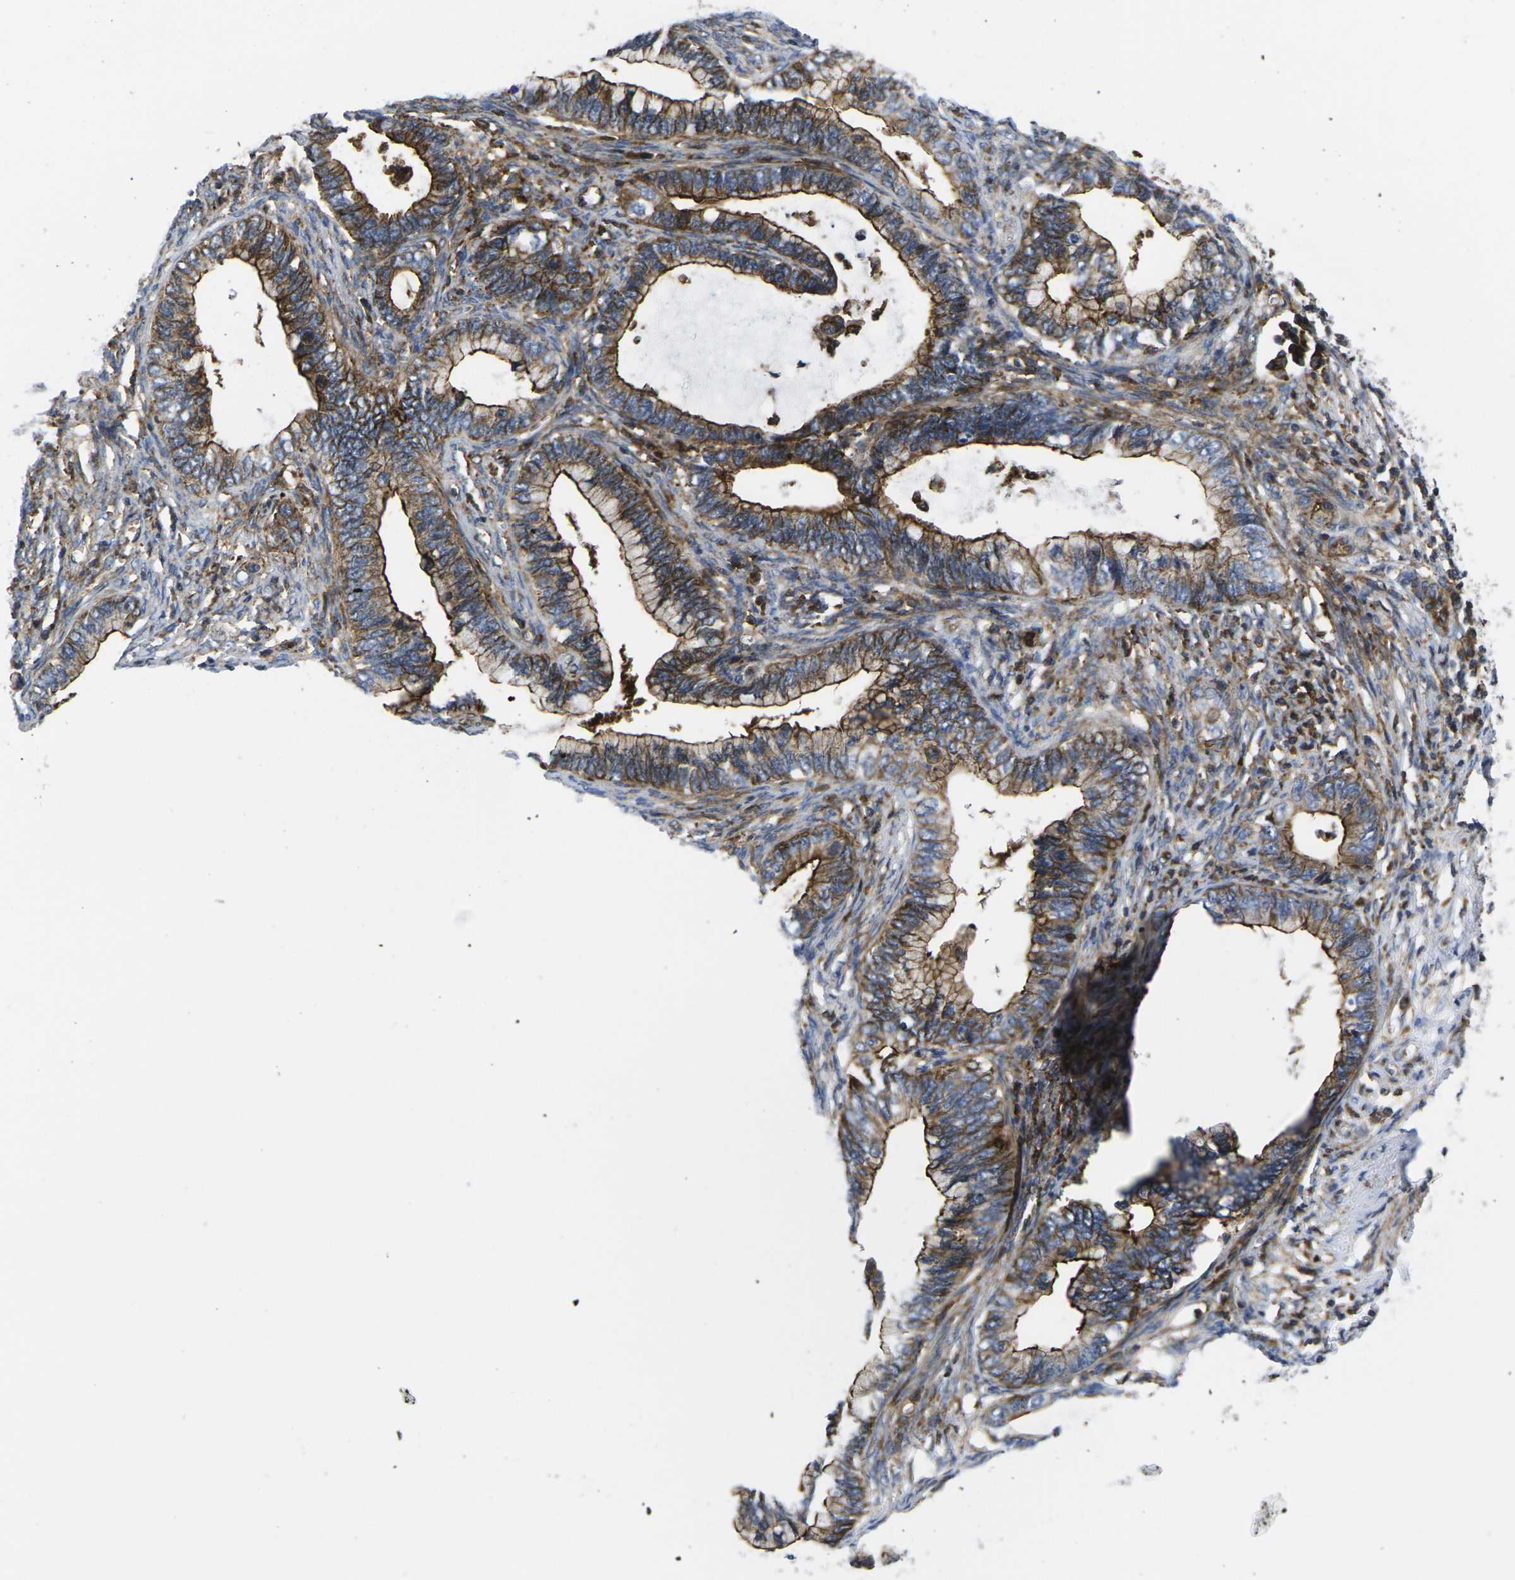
{"staining": {"intensity": "strong", "quantity": "25%-75%", "location": "cytoplasmic/membranous"}, "tissue": "cervical cancer", "cell_type": "Tumor cells", "image_type": "cancer", "snomed": [{"axis": "morphology", "description": "Adenocarcinoma, NOS"}, {"axis": "topography", "description": "Cervix"}], "caption": "Human adenocarcinoma (cervical) stained with a brown dye shows strong cytoplasmic/membranous positive positivity in approximately 25%-75% of tumor cells.", "gene": "IQGAP1", "patient": {"sex": "female", "age": 44}}